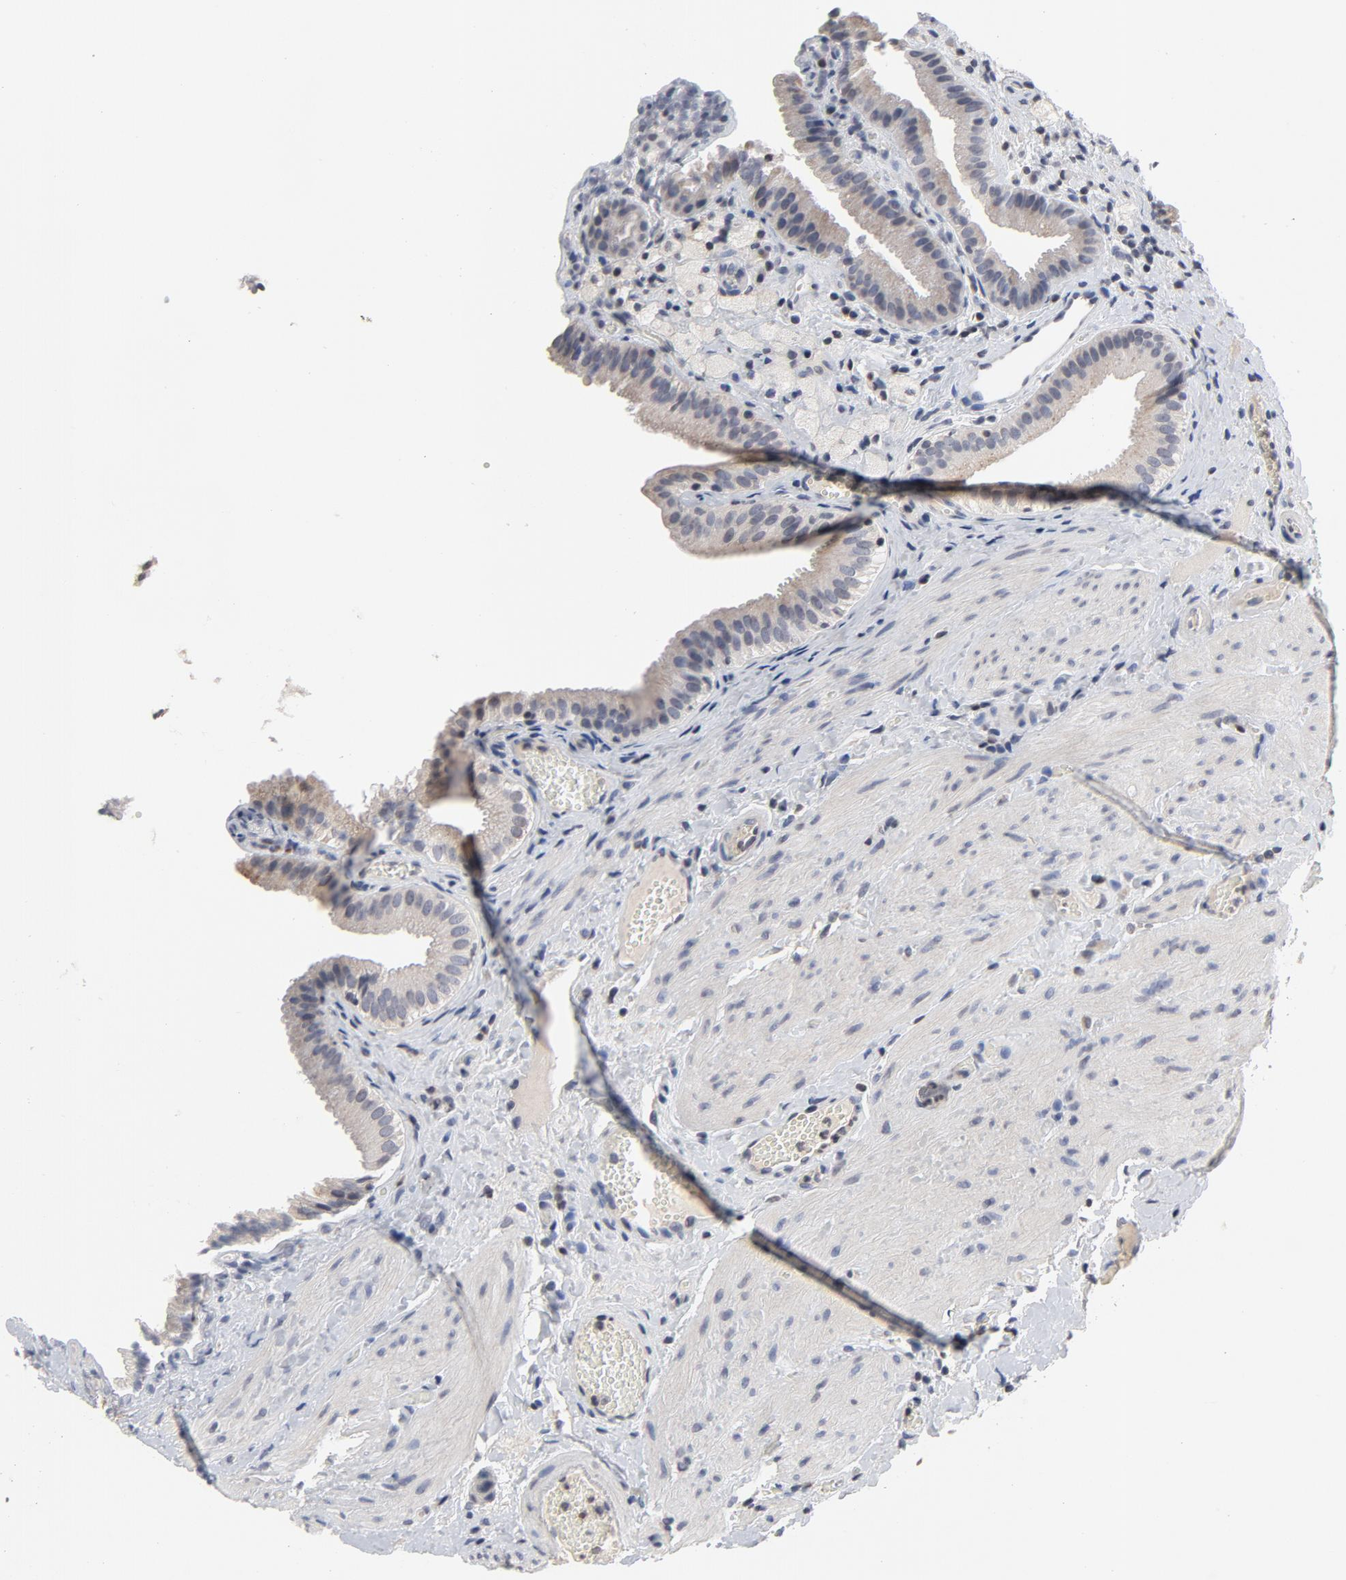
{"staining": {"intensity": "weak", "quantity": "<25%", "location": "cytoplasmic/membranous"}, "tissue": "gallbladder", "cell_type": "Glandular cells", "image_type": "normal", "snomed": [{"axis": "morphology", "description": "Normal tissue, NOS"}, {"axis": "topography", "description": "Gallbladder"}], "caption": "IHC of benign gallbladder shows no expression in glandular cells. (DAB (3,3'-diaminobenzidine) immunohistochemistry, high magnification).", "gene": "TCL1A", "patient": {"sex": "female", "age": 24}}